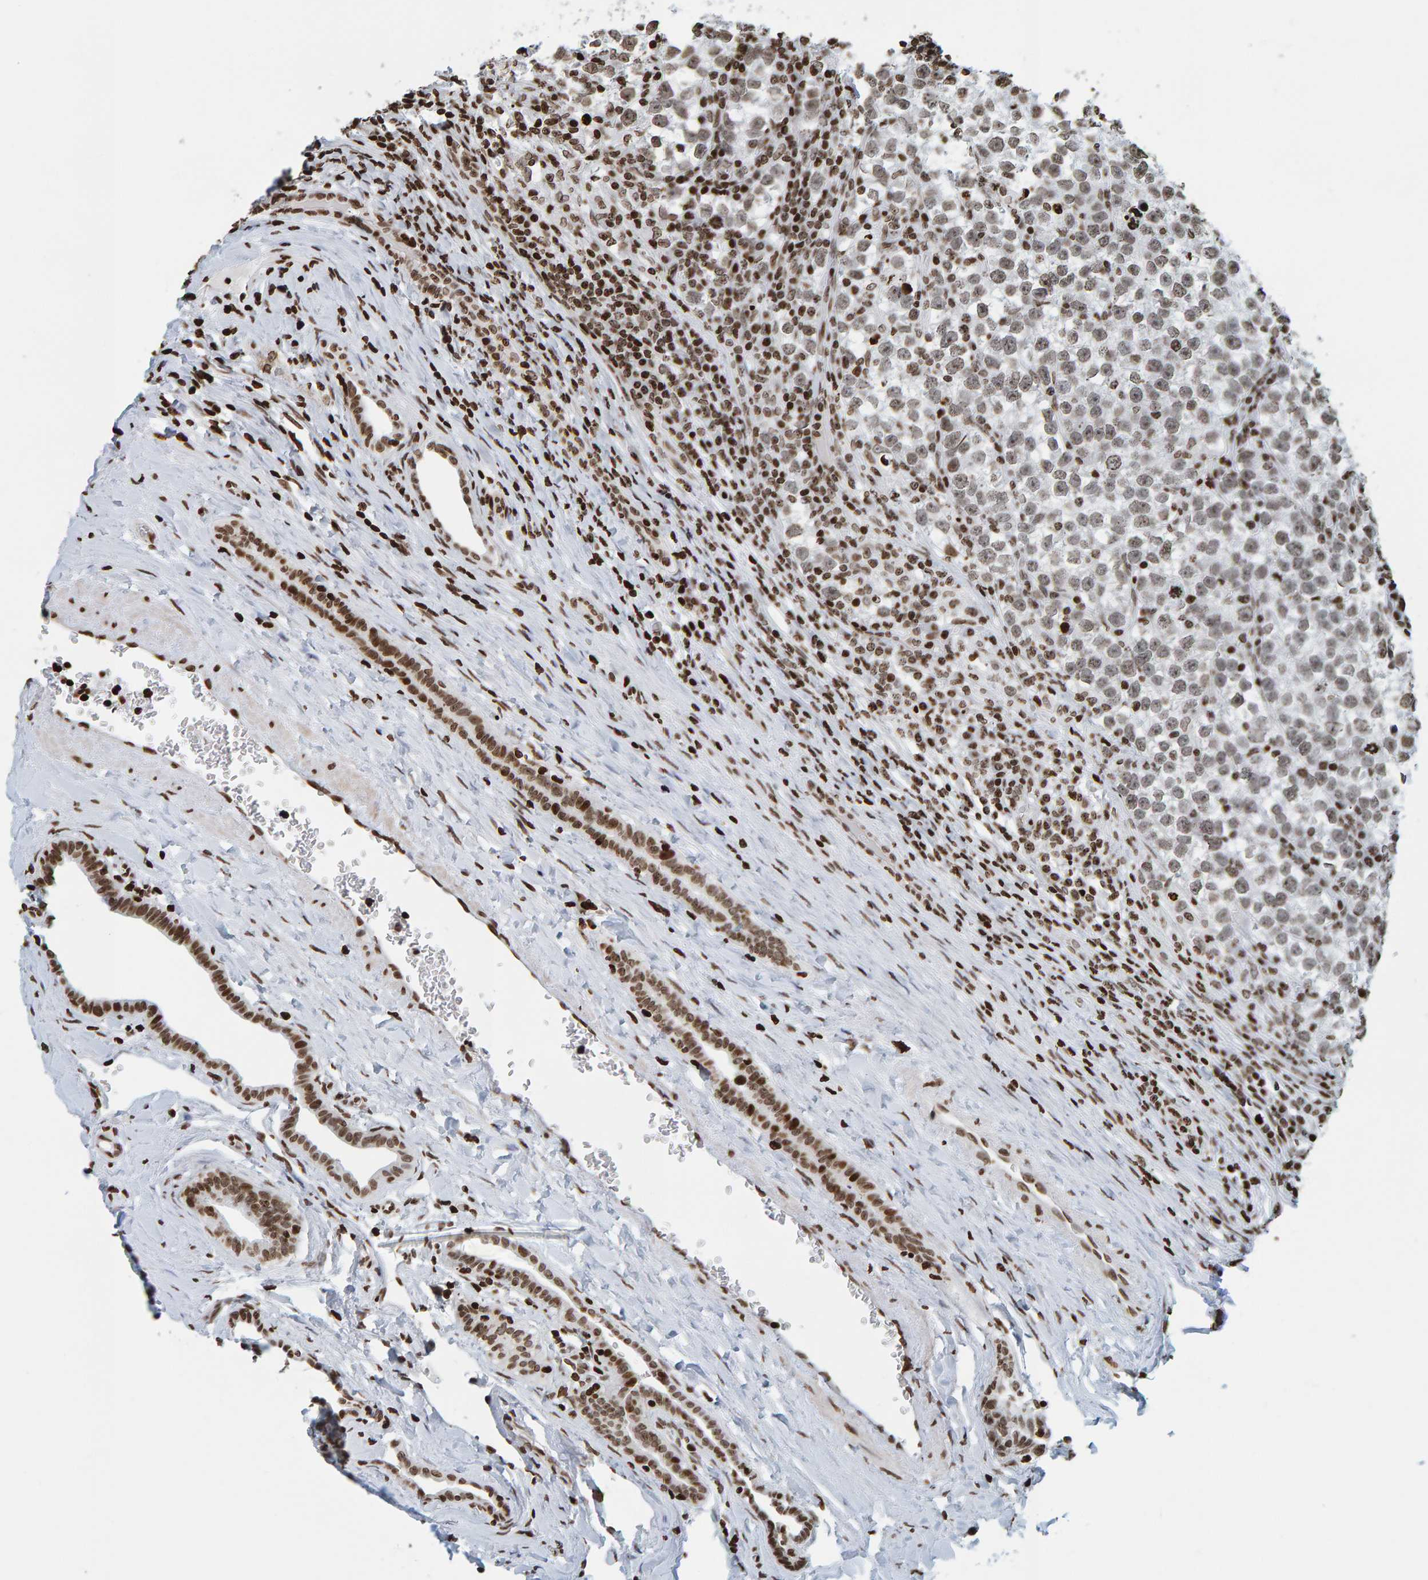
{"staining": {"intensity": "moderate", "quantity": "25%-75%", "location": "cytoplasmic/membranous,nuclear"}, "tissue": "testis cancer", "cell_type": "Tumor cells", "image_type": "cancer", "snomed": [{"axis": "morphology", "description": "Normal tissue, NOS"}, {"axis": "morphology", "description": "Seminoma, NOS"}, {"axis": "topography", "description": "Testis"}], "caption": "Protein staining of testis seminoma tissue reveals moderate cytoplasmic/membranous and nuclear positivity in approximately 25%-75% of tumor cells.", "gene": "BRF2", "patient": {"sex": "male", "age": 43}}